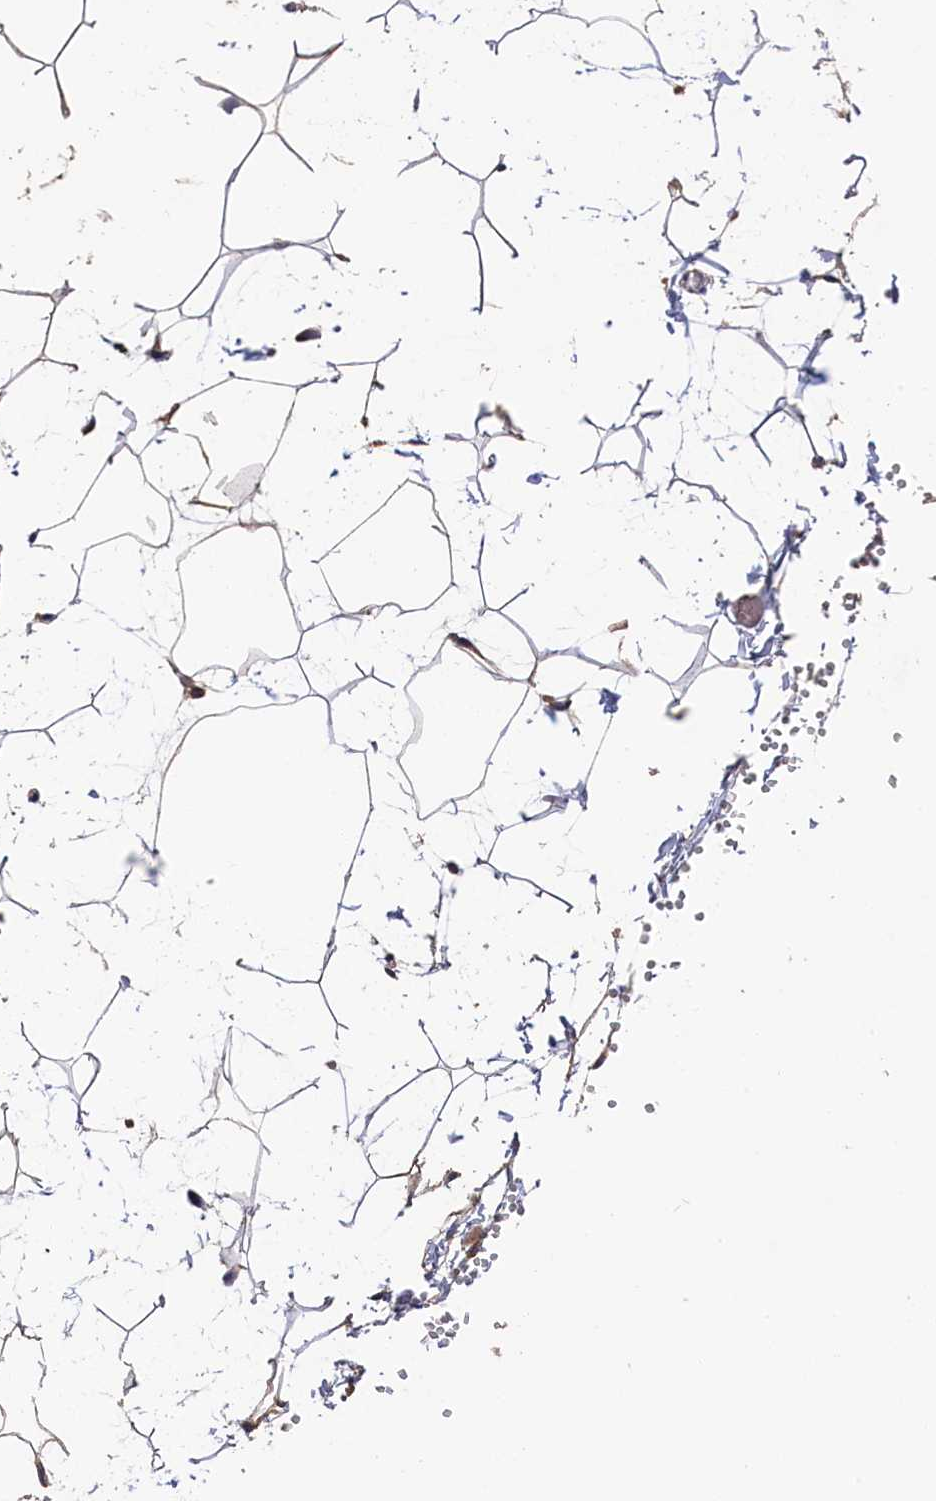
{"staining": {"intensity": "weak", "quantity": ">75%", "location": "cytoplasmic/membranous"}, "tissue": "adipose tissue", "cell_type": "Adipocytes", "image_type": "normal", "snomed": [{"axis": "morphology", "description": "Normal tissue, NOS"}, {"axis": "topography", "description": "Gallbladder"}, {"axis": "topography", "description": "Peripheral nerve tissue"}], "caption": "Protein expression analysis of benign human adipose tissue reveals weak cytoplasmic/membranous positivity in approximately >75% of adipocytes.", "gene": "SEC31B", "patient": {"sex": "male", "age": 38}}